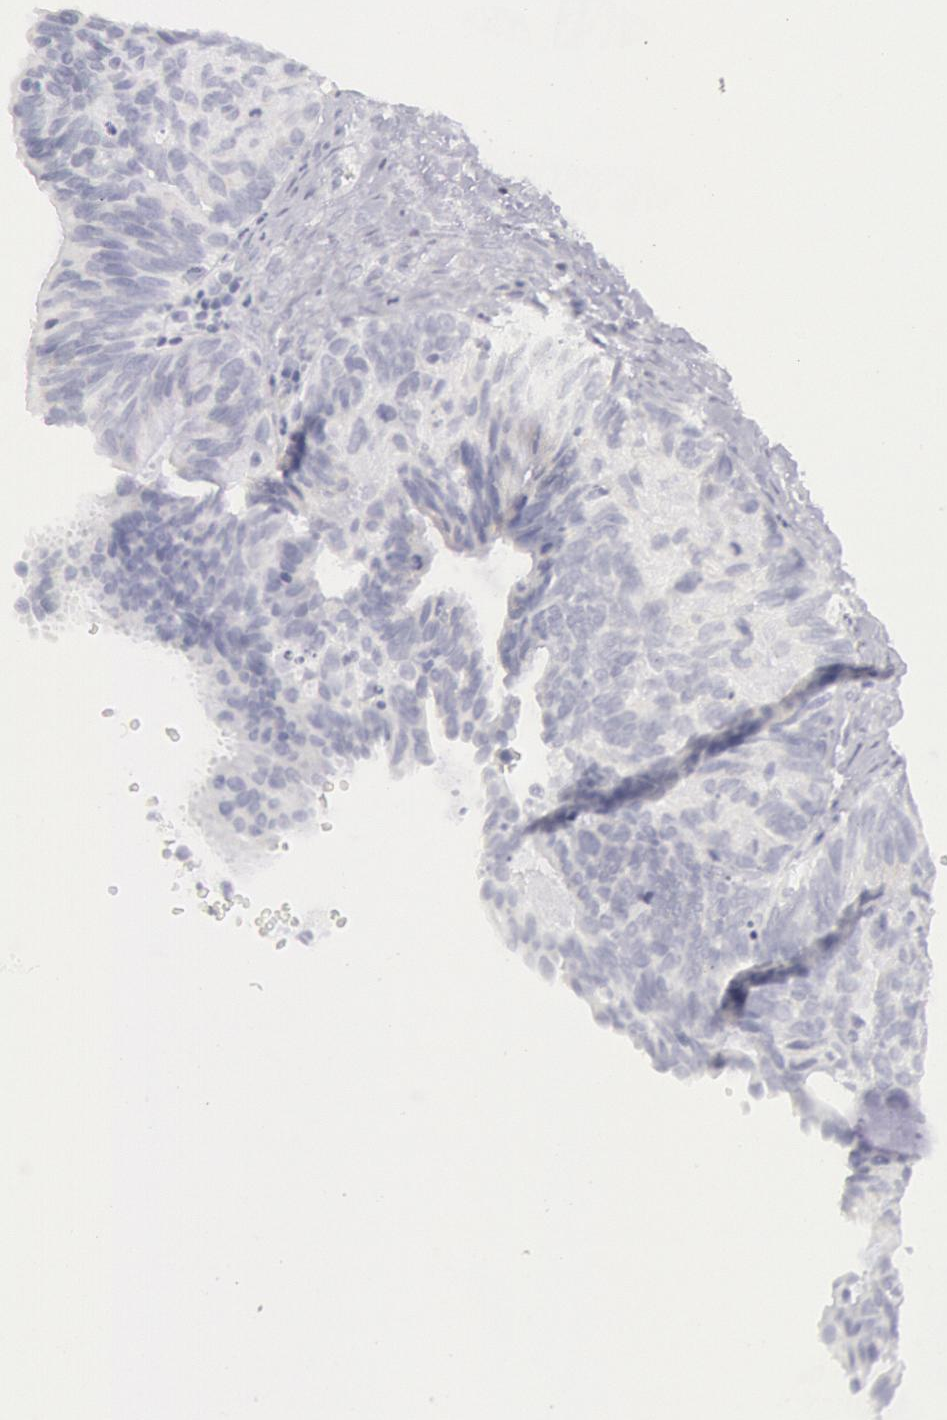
{"staining": {"intensity": "negative", "quantity": "none", "location": "none"}, "tissue": "ovarian cancer", "cell_type": "Tumor cells", "image_type": "cancer", "snomed": [{"axis": "morphology", "description": "Carcinoma, endometroid"}, {"axis": "topography", "description": "Ovary"}], "caption": "High power microscopy photomicrograph of an immunohistochemistry (IHC) histopathology image of ovarian cancer, revealing no significant expression in tumor cells.", "gene": "CDH13", "patient": {"sex": "female", "age": 52}}